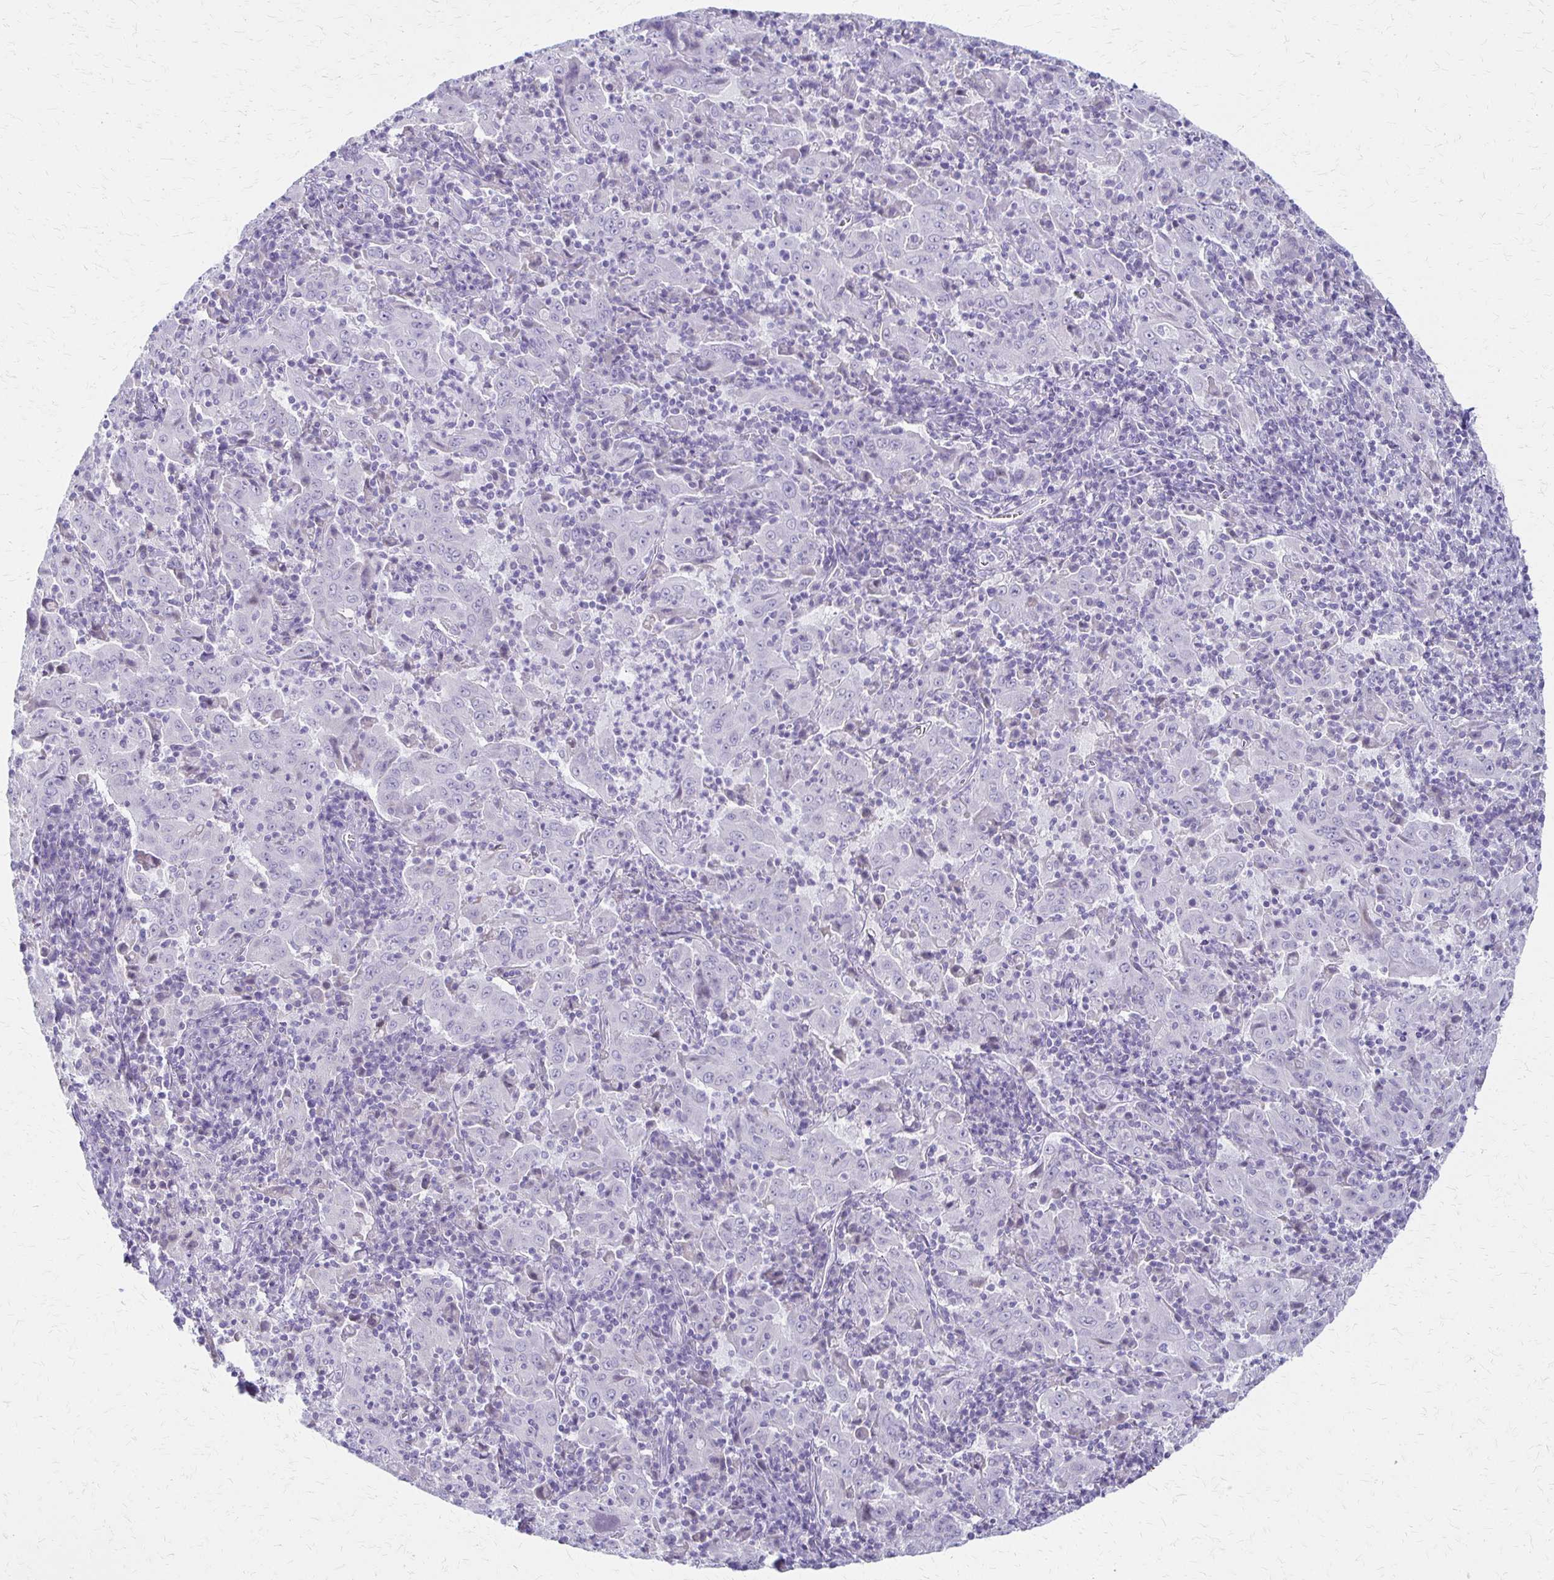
{"staining": {"intensity": "negative", "quantity": "none", "location": "none"}, "tissue": "pancreatic cancer", "cell_type": "Tumor cells", "image_type": "cancer", "snomed": [{"axis": "morphology", "description": "Adenocarcinoma, NOS"}, {"axis": "topography", "description": "Pancreas"}], "caption": "This is a micrograph of immunohistochemistry (IHC) staining of pancreatic cancer, which shows no expression in tumor cells. (DAB IHC, high magnification).", "gene": "IVL", "patient": {"sex": "male", "age": 63}}